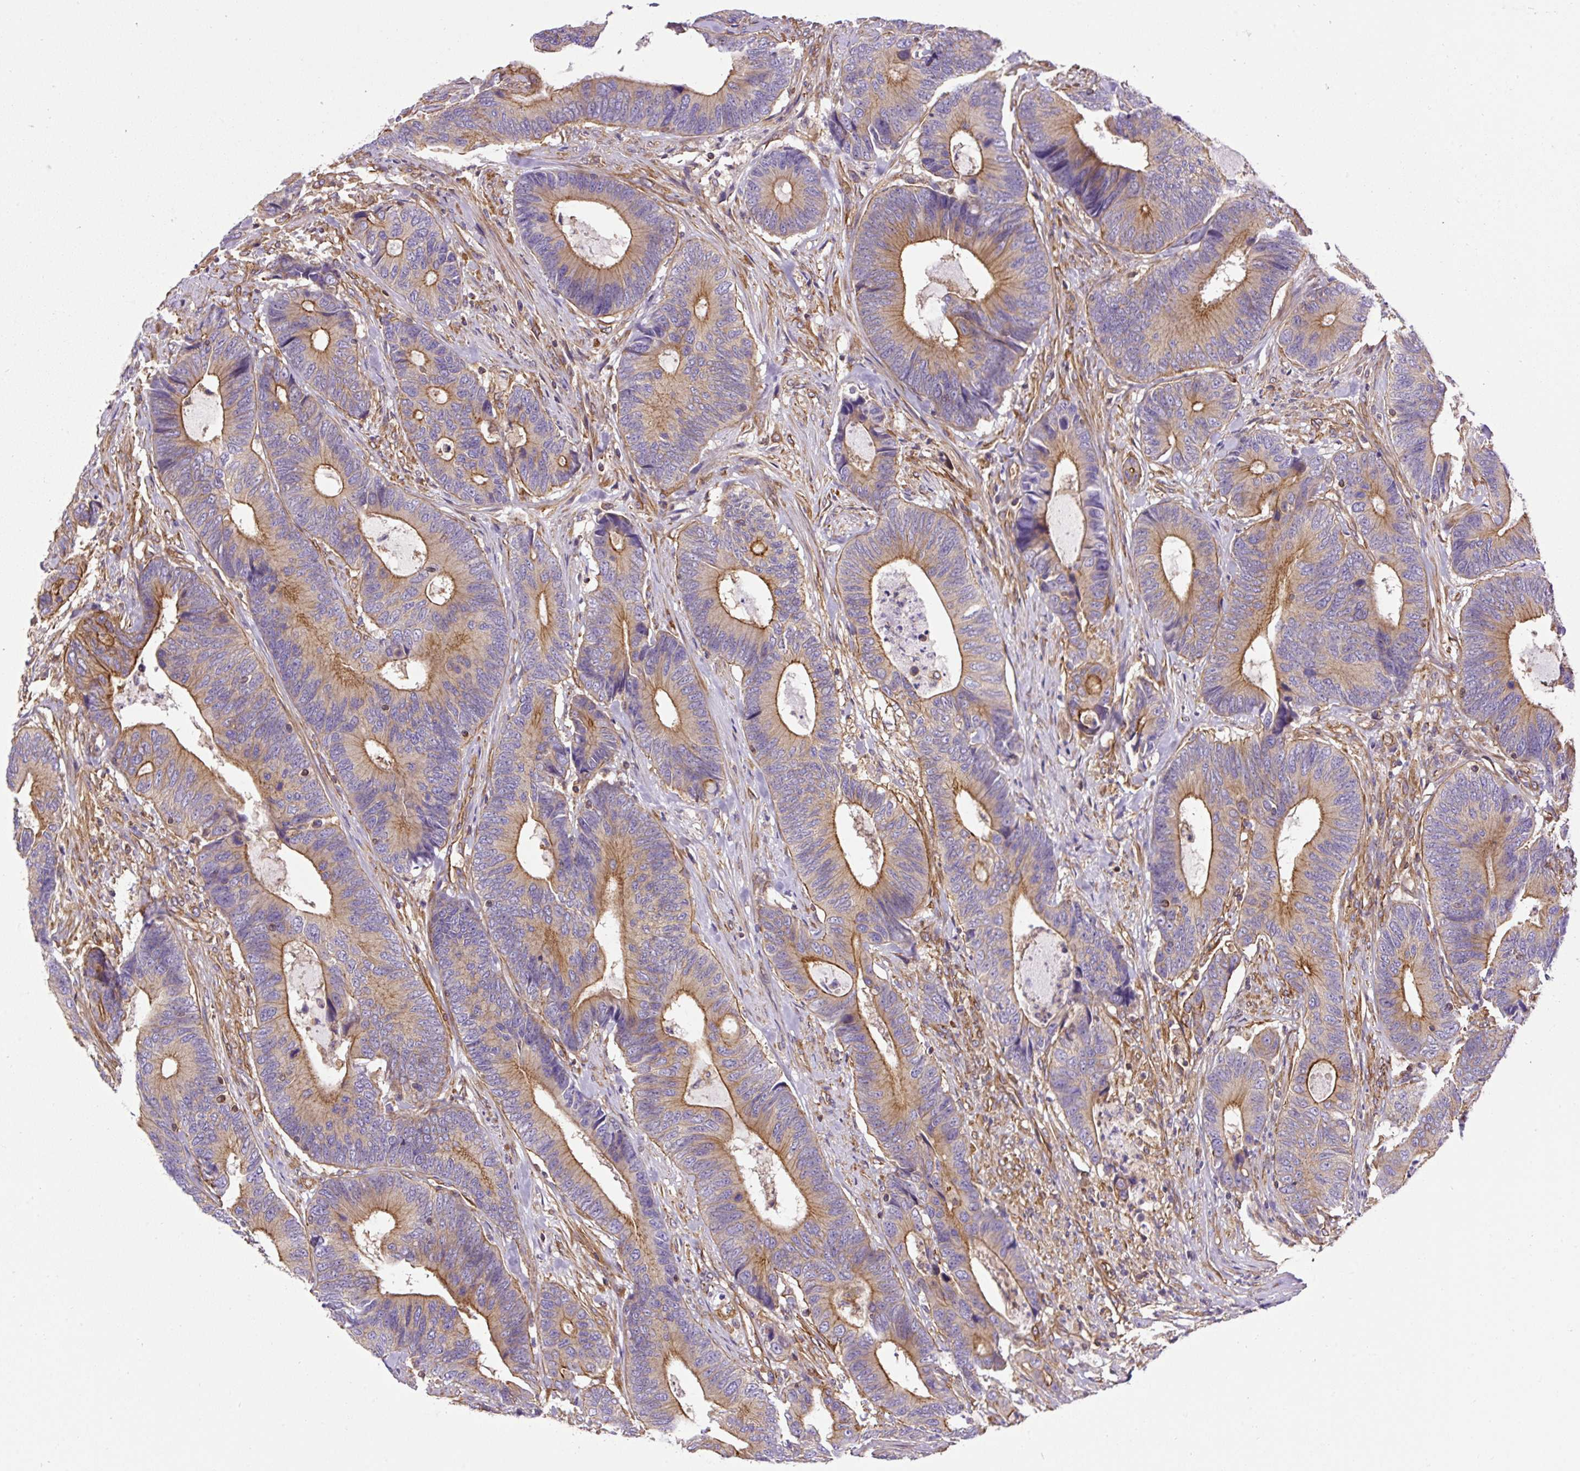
{"staining": {"intensity": "moderate", "quantity": "25%-75%", "location": "cytoplasmic/membranous"}, "tissue": "colorectal cancer", "cell_type": "Tumor cells", "image_type": "cancer", "snomed": [{"axis": "morphology", "description": "Adenocarcinoma, NOS"}, {"axis": "topography", "description": "Colon"}], "caption": "Human colorectal cancer stained with a brown dye demonstrates moderate cytoplasmic/membranous positive expression in about 25%-75% of tumor cells.", "gene": "DCTN1", "patient": {"sex": "male", "age": 87}}